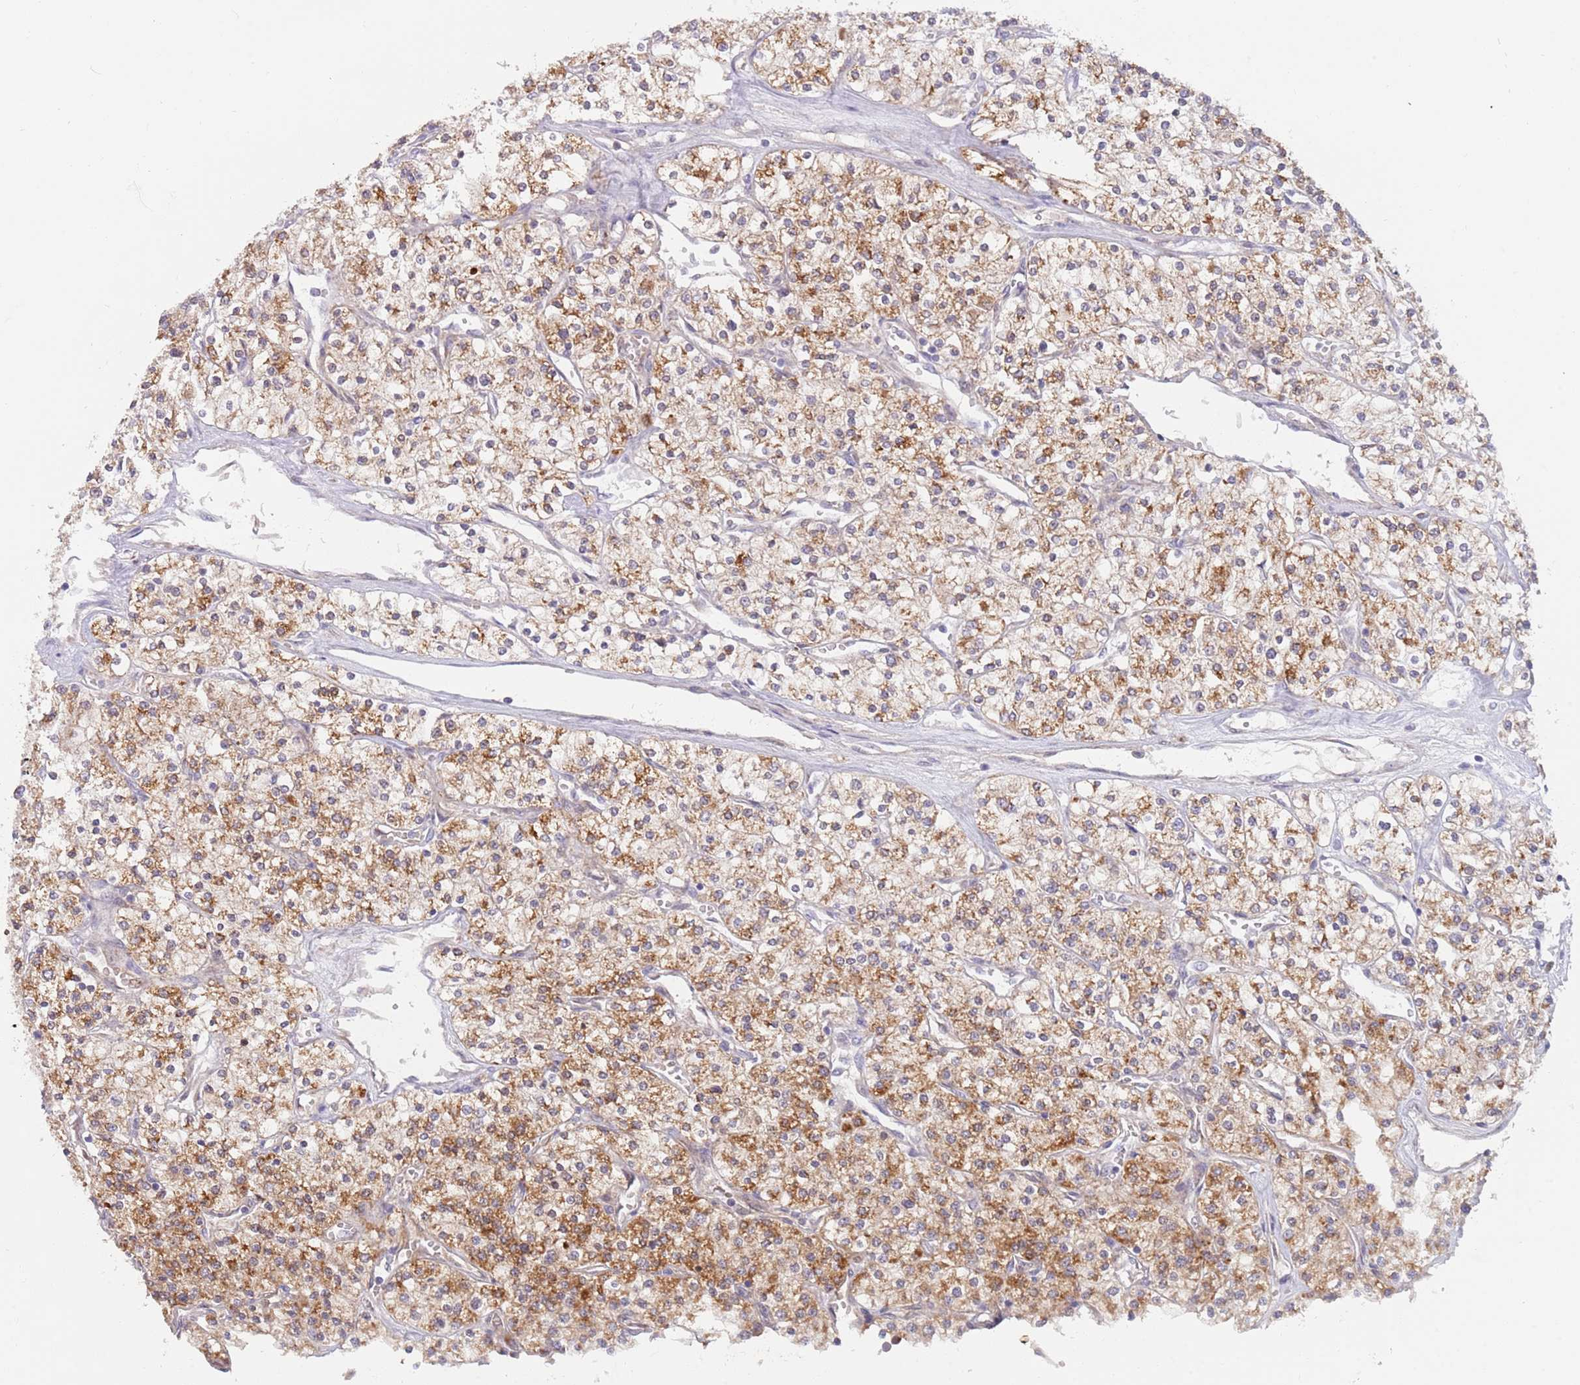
{"staining": {"intensity": "moderate", "quantity": ">75%", "location": "cytoplasmic/membranous"}, "tissue": "renal cancer", "cell_type": "Tumor cells", "image_type": "cancer", "snomed": [{"axis": "morphology", "description": "Adenocarcinoma, NOS"}, {"axis": "topography", "description": "Kidney"}], "caption": "The micrograph demonstrates a brown stain indicating the presence of a protein in the cytoplasmic/membranous of tumor cells in adenocarcinoma (renal).", "gene": "TIMM13", "patient": {"sex": "male", "age": 80}}